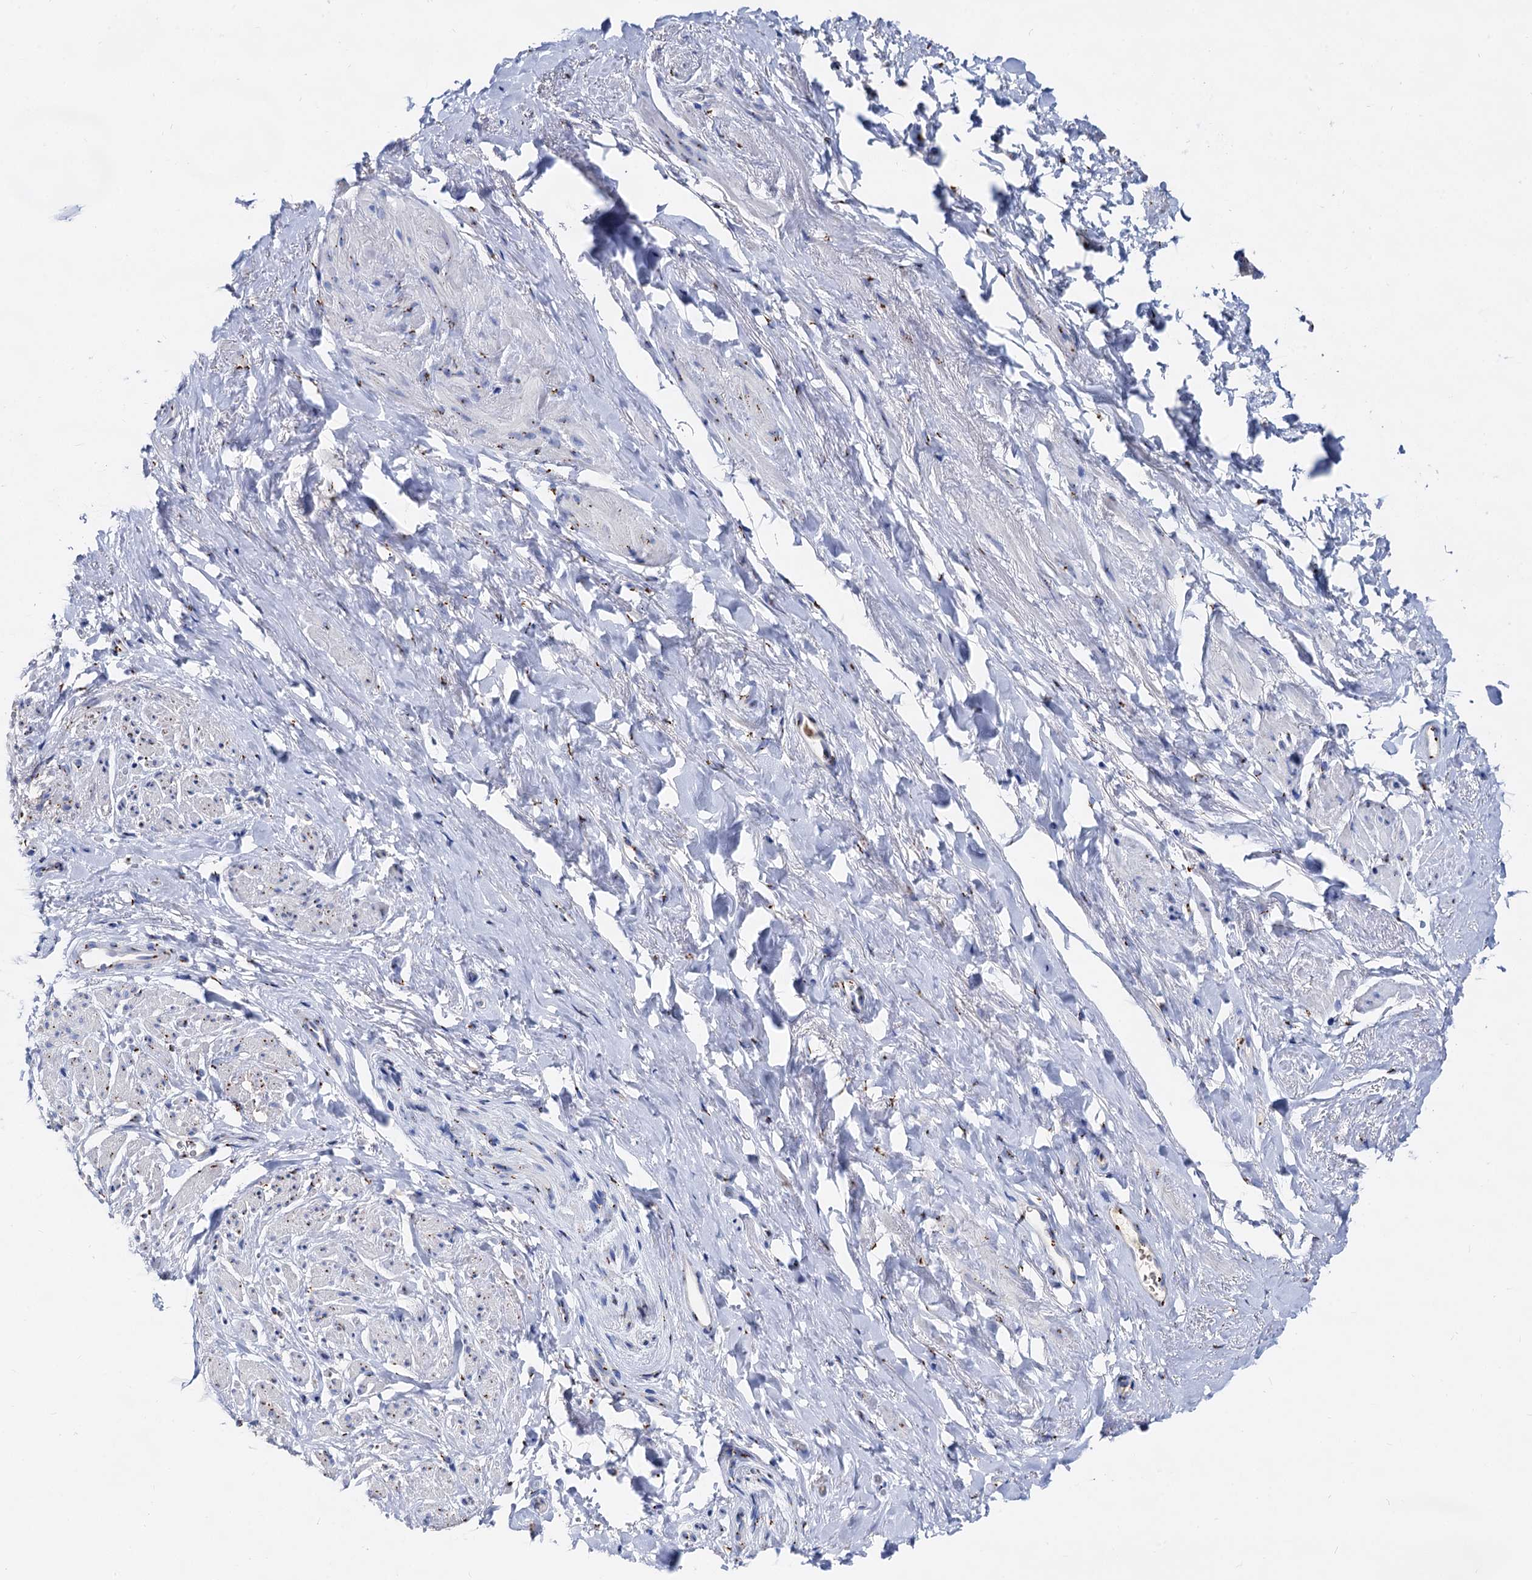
{"staining": {"intensity": "moderate", "quantity": "<25%", "location": "cytoplasmic/membranous"}, "tissue": "smooth muscle", "cell_type": "Smooth muscle cells", "image_type": "normal", "snomed": [{"axis": "morphology", "description": "Normal tissue, NOS"}, {"axis": "topography", "description": "Smooth muscle"}, {"axis": "topography", "description": "Peripheral nerve tissue"}], "caption": "High-power microscopy captured an IHC image of unremarkable smooth muscle, revealing moderate cytoplasmic/membranous staining in about <25% of smooth muscle cells. The protein of interest is shown in brown color, while the nuclei are stained blue.", "gene": "TM9SF3", "patient": {"sex": "male", "age": 69}}